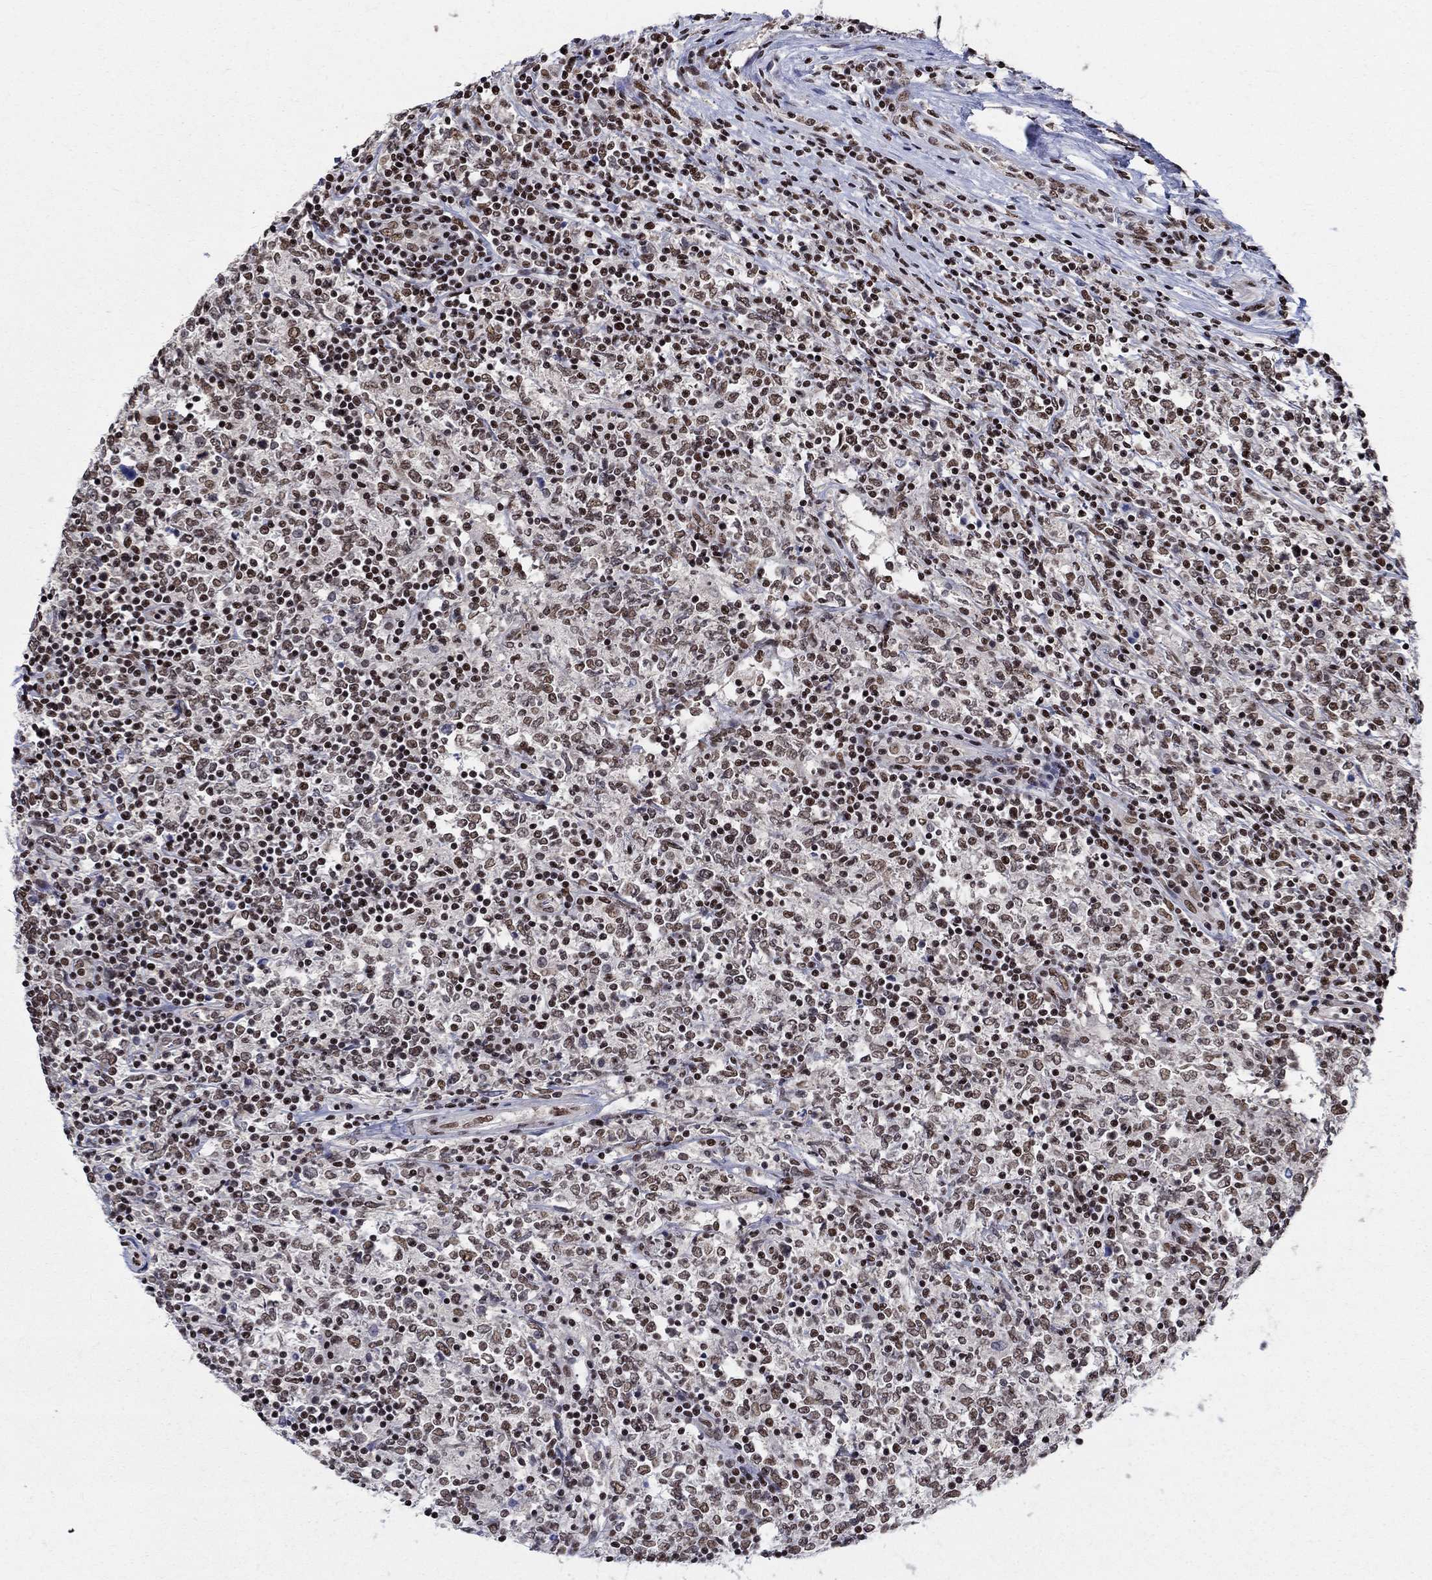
{"staining": {"intensity": "strong", "quantity": "25%-75%", "location": "nuclear"}, "tissue": "lymphoma", "cell_type": "Tumor cells", "image_type": "cancer", "snomed": [{"axis": "morphology", "description": "Malignant lymphoma, non-Hodgkin's type, High grade"}, {"axis": "topography", "description": "Lymph node"}], "caption": "A brown stain shows strong nuclear staining of a protein in lymphoma tumor cells. (IHC, brightfield microscopy, high magnification).", "gene": "FBXO16", "patient": {"sex": "female", "age": 84}}